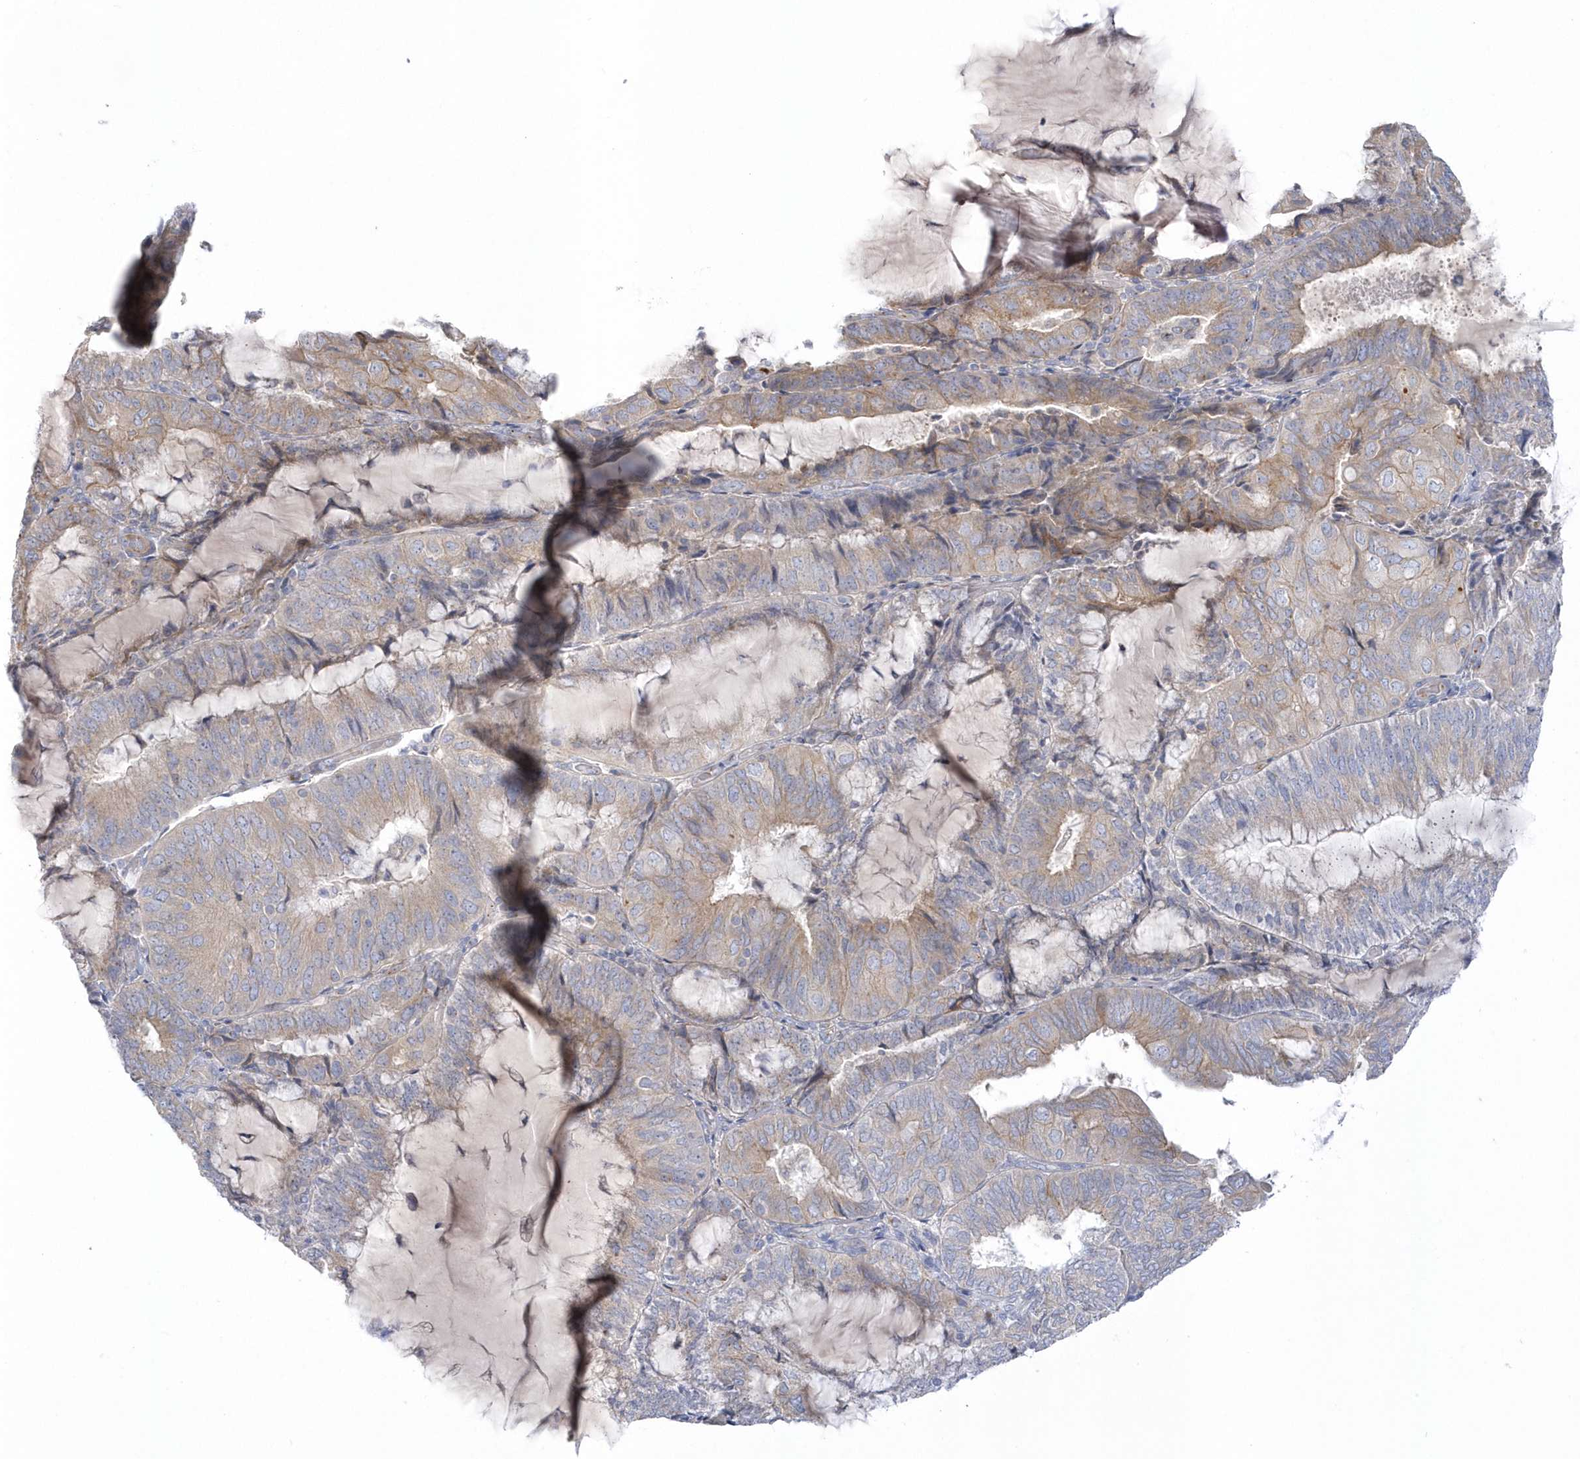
{"staining": {"intensity": "weak", "quantity": ">75%", "location": "cytoplasmic/membranous"}, "tissue": "endometrial cancer", "cell_type": "Tumor cells", "image_type": "cancer", "snomed": [{"axis": "morphology", "description": "Adenocarcinoma, NOS"}, {"axis": "topography", "description": "Endometrium"}], "caption": "Protein staining of endometrial cancer tissue reveals weak cytoplasmic/membranous expression in about >75% of tumor cells. Nuclei are stained in blue.", "gene": "SEMA3D", "patient": {"sex": "female", "age": 81}}